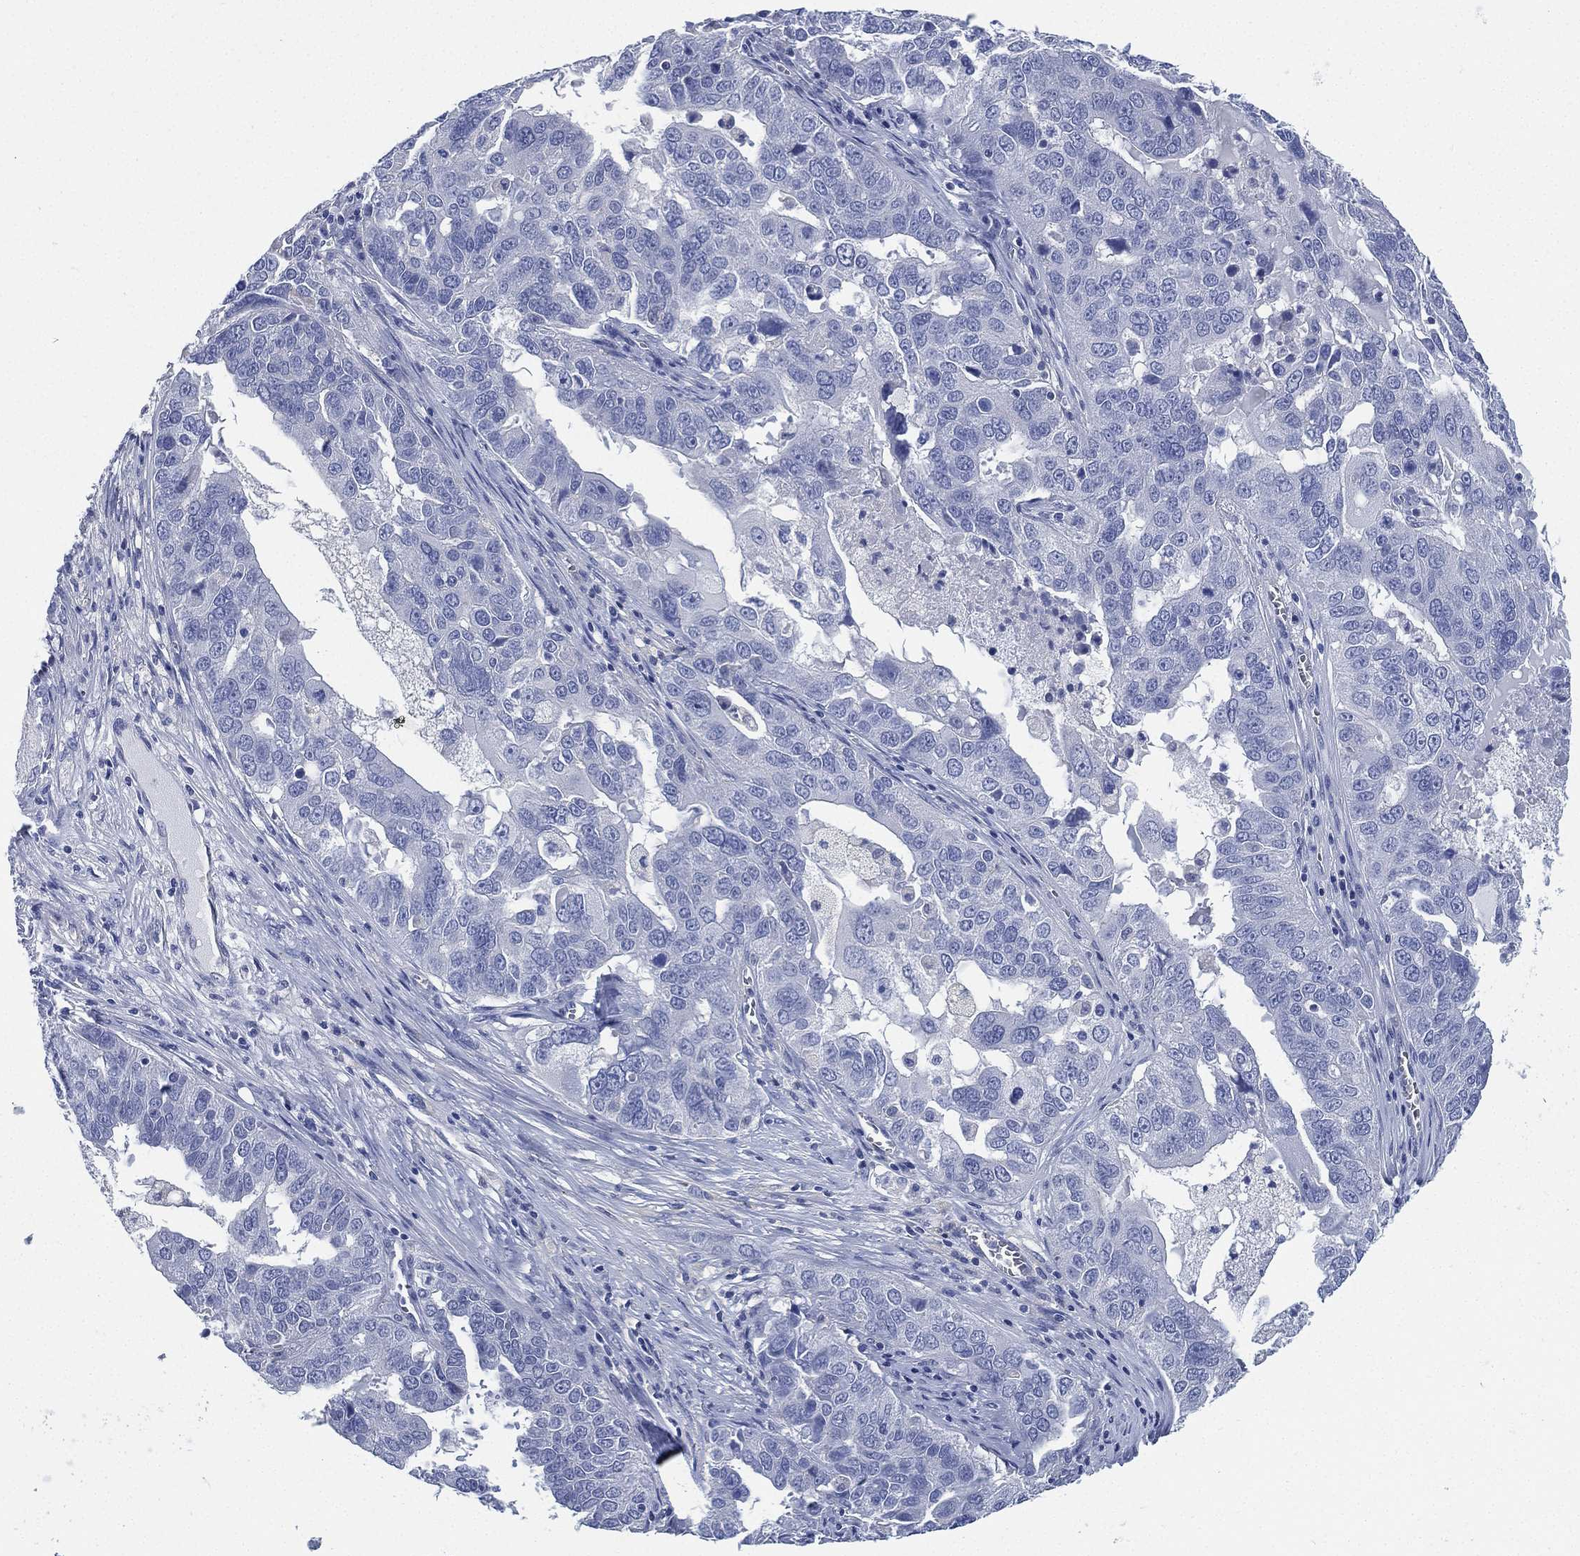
{"staining": {"intensity": "negative", "quantity": "none", "location": "none"}, "tissue": "ovarian cancer", "cell_type": "Tumor cells", "image_type": "cancer", "snomed": [{"axis": "morphology", "description": "Carcinoma, endometroid"}, {"axis": "topography", "description": "Soft tissue"}, {"axis": "topography", "description": "Ovary"}], "caption": "A micrograph of human ovarian cancer is negative for staining in tumor cells. (IHC, brightfield microscopy, high magnification).", "gene": "CCDC70", "patient": {"sex": "female", "age": 52}}